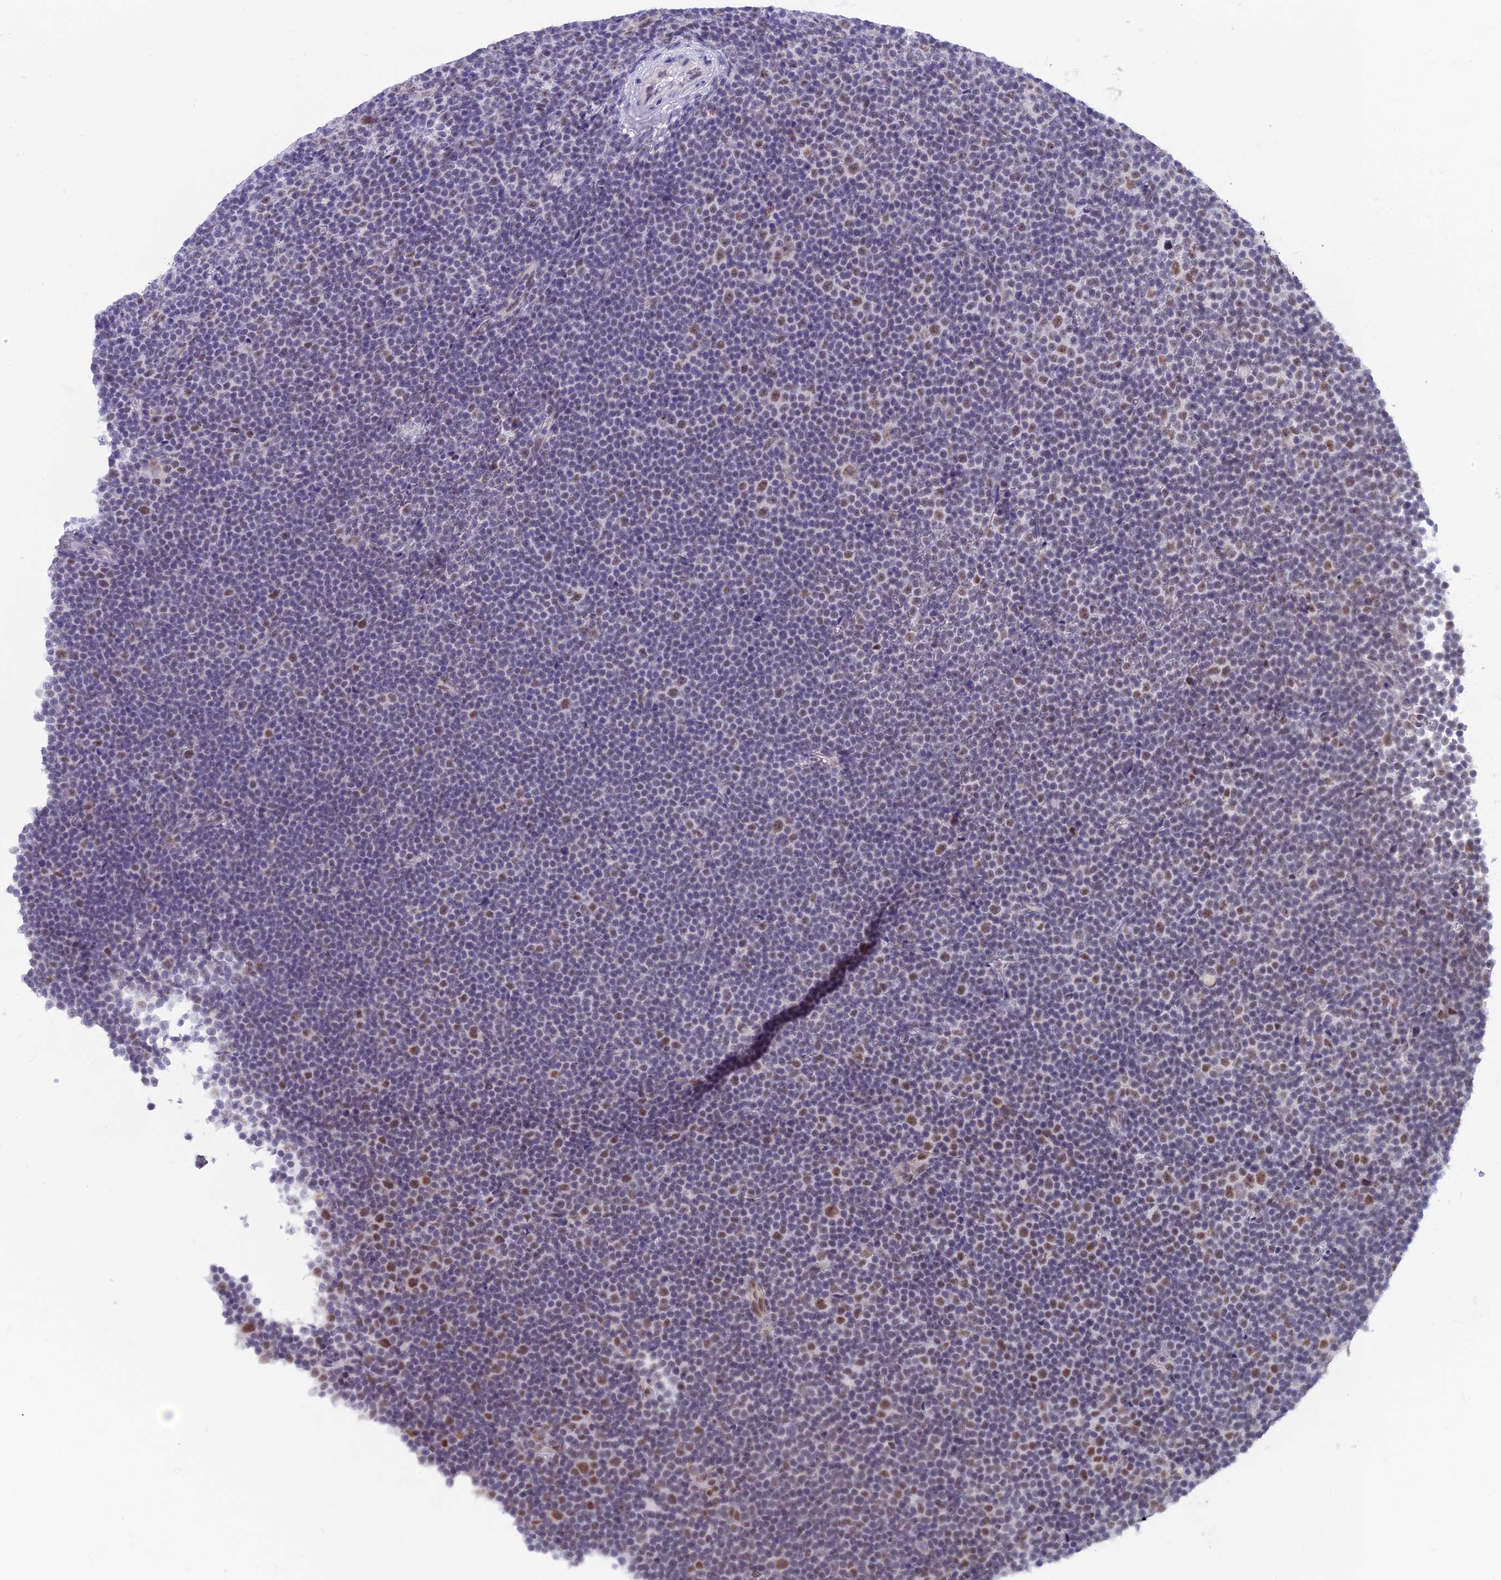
{"staining": {"intensity": "moderate", "quantity": "<25%", "location": "nuclear"}, "tissue": "lymphoma", "cell_type": "Tumor cells", "image_type": "cancer", "snomed": [{"axis": "morphology", "description": "Malignant lymphoma, non-Hodgkin's type, Low grade"}, {"axis": "topography", "description": "Lymph node"}], "caption": "Moderate nuclear protein expression is identified in about <25% of tumor cells in lymphoma. (Stains: DAB in brown, nuclei in blue, Microscopy: brightfield microscopy at high magnification).", "gene": "SRSF5", "patient": {"sex": "female", "age": 67}}